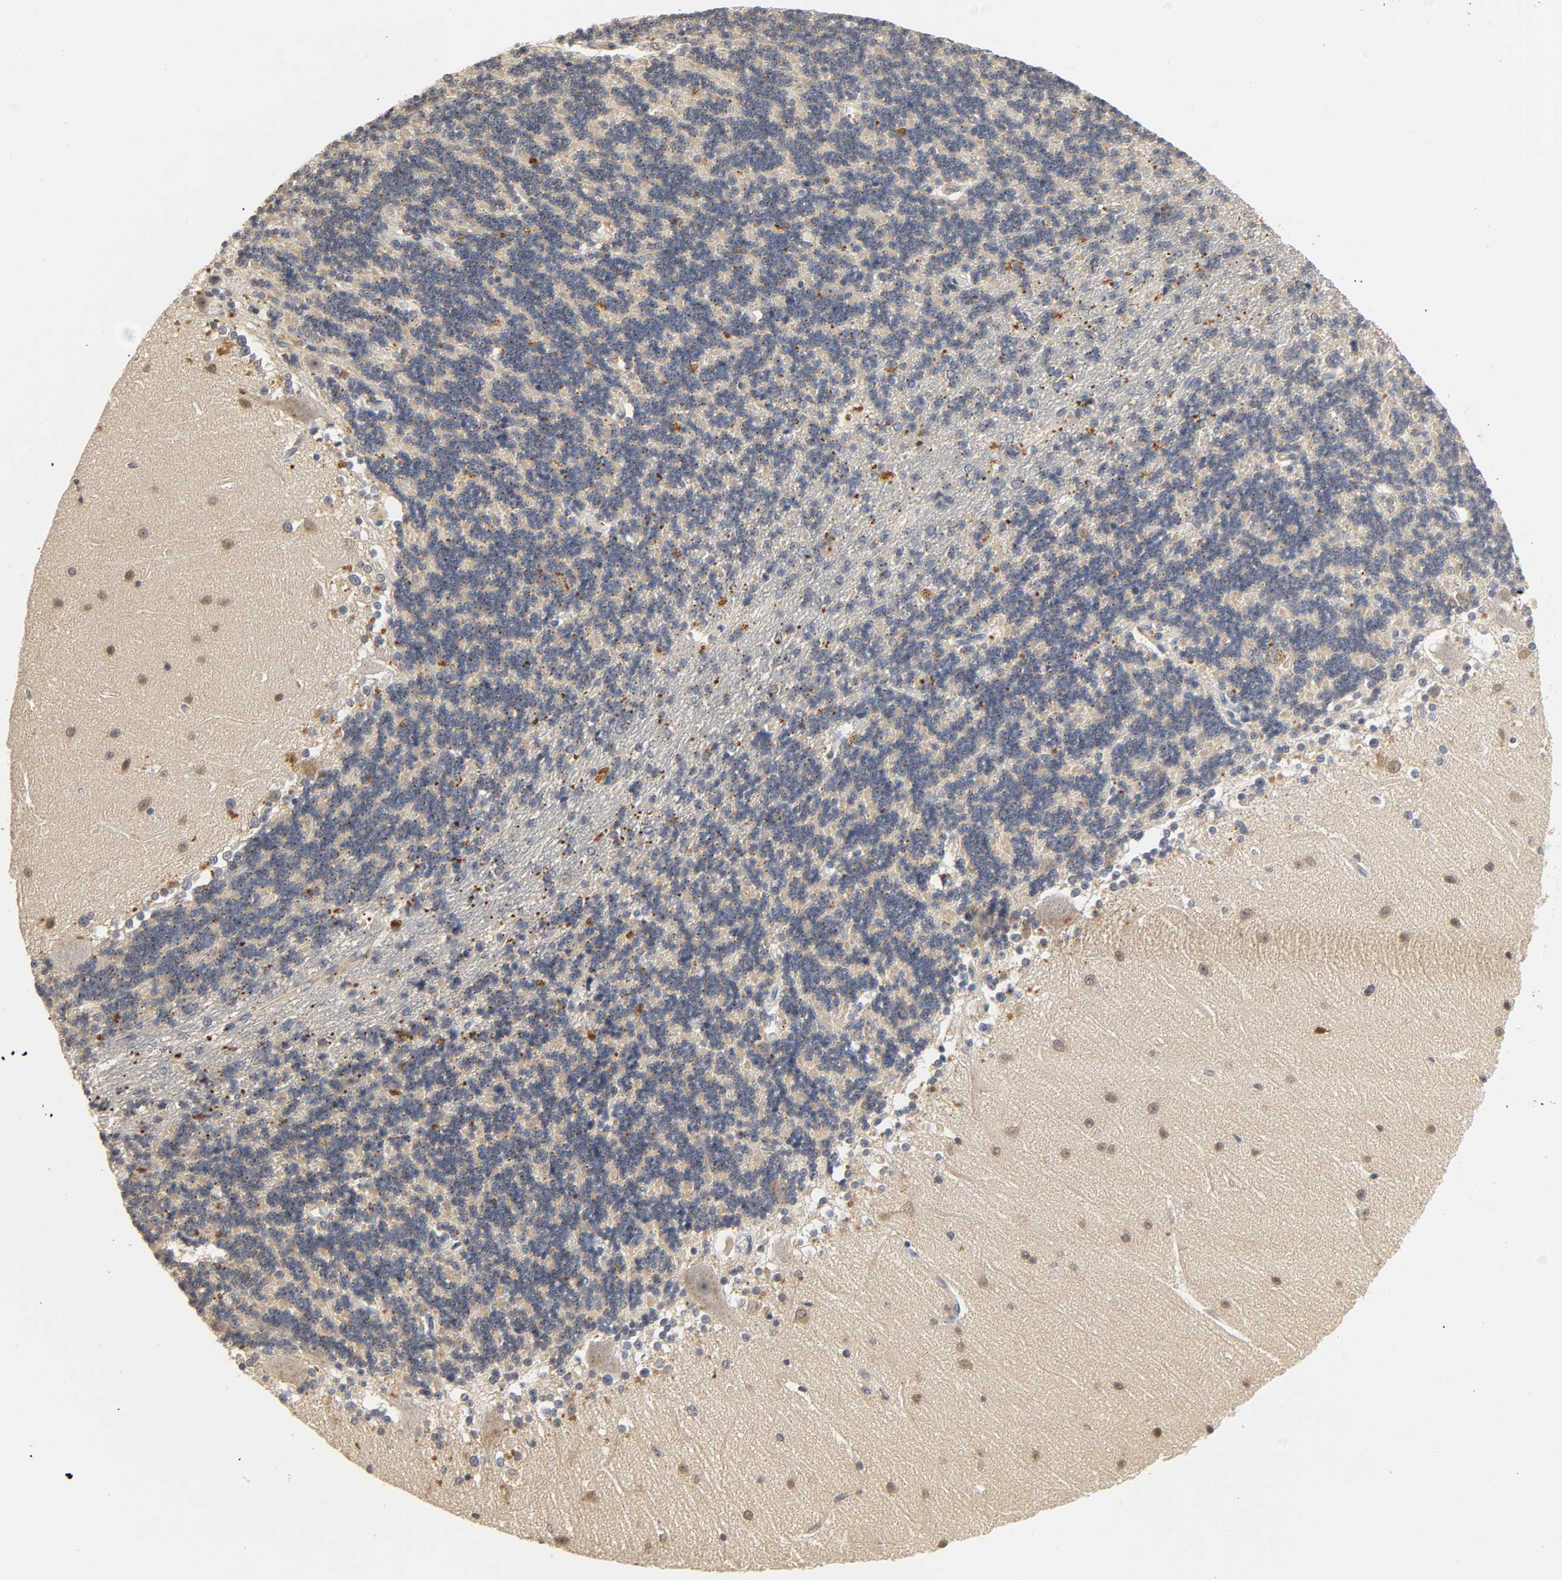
{"staining": {"intensity": "weak", "quantity": ">75%", "location": "cytoplasmic/membranous"}, "tissue": "cerebellum", "cell_type": "Cells in granular layer", "image_type": "normal", "snomed": [{"axis": "morphology", "description": "Normal tissue, NOS"}, {"axis": "topography", "description": "Cerebellum"}], "caption": "Immunohistochemistry (DAB (3,3'-diaminobenzidine)) staining of normal human cerebellum exhibits weak cytoplasmic/membranous protein positivity in approximately >75% of cells in granular layer. The staining was performed using DAB to visualize the protein expression in brown, while the nuclei were stained in blue with hematoxylin (Magnification: 20x).", "gene": "MIF", "patient": {"sex": "female", "age": 54}}